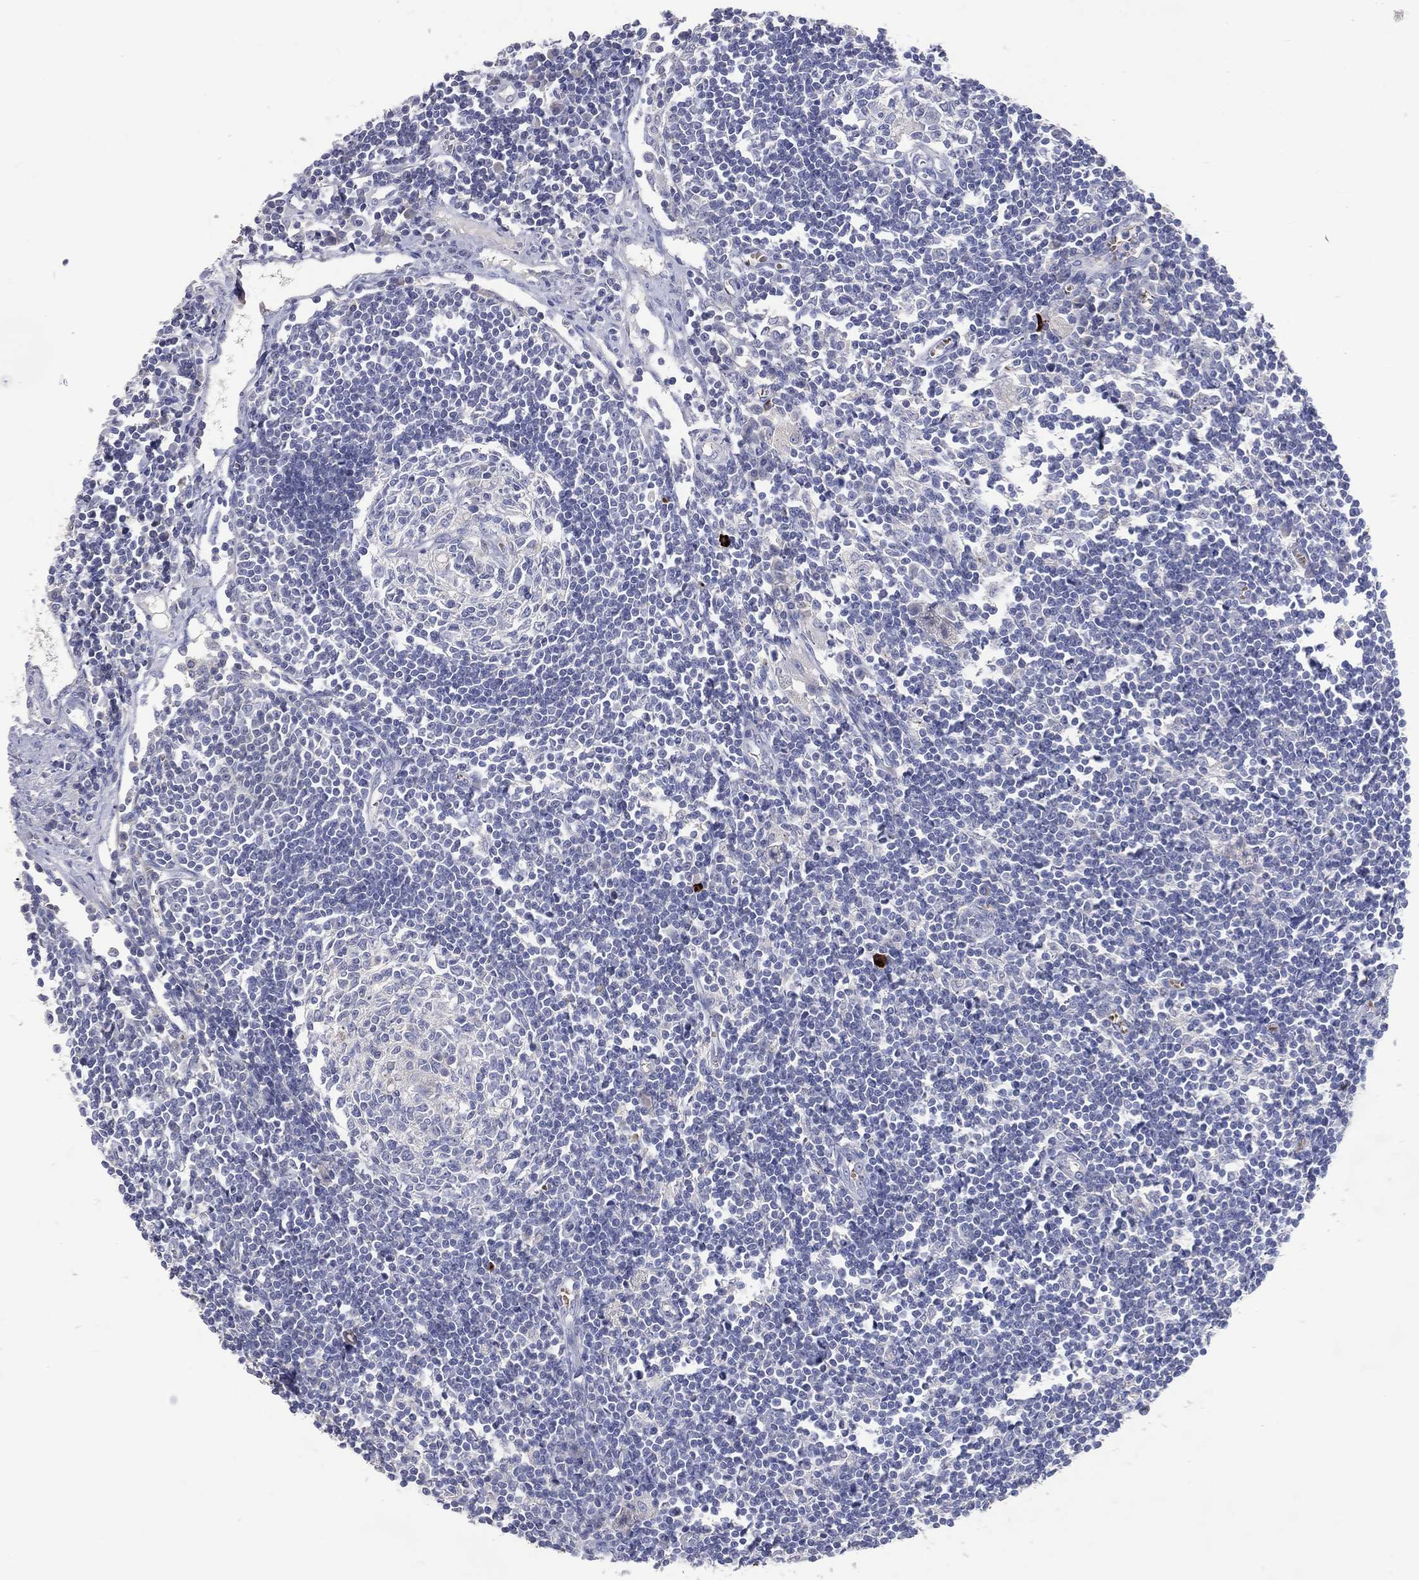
{"staining": {"intensity": "negative", "quantity": "none", "location": "none"}, "tissue": "lymph node", "cell_type": "Germinal center cells", "image_type": "normal", "snomed": [{"axis": "morphology", "description": "Normal tissue, NOS"}, {"axis": "morphology", "description": "Adenocarcinoma, NOS"}, {"axis": "topography", "description": "Lymph node"}, {"axis": "topography", "description": "Pancreas"}], "caption": "Photomicrograph shows no protein expression in germinal center cells of benign lymph node. (DAB (3,3'-diaminobenzidine) IHC with hematoxylin counter stain).", "gene": "DNAH6", "patient": {"sex": "female", "age": 58}}